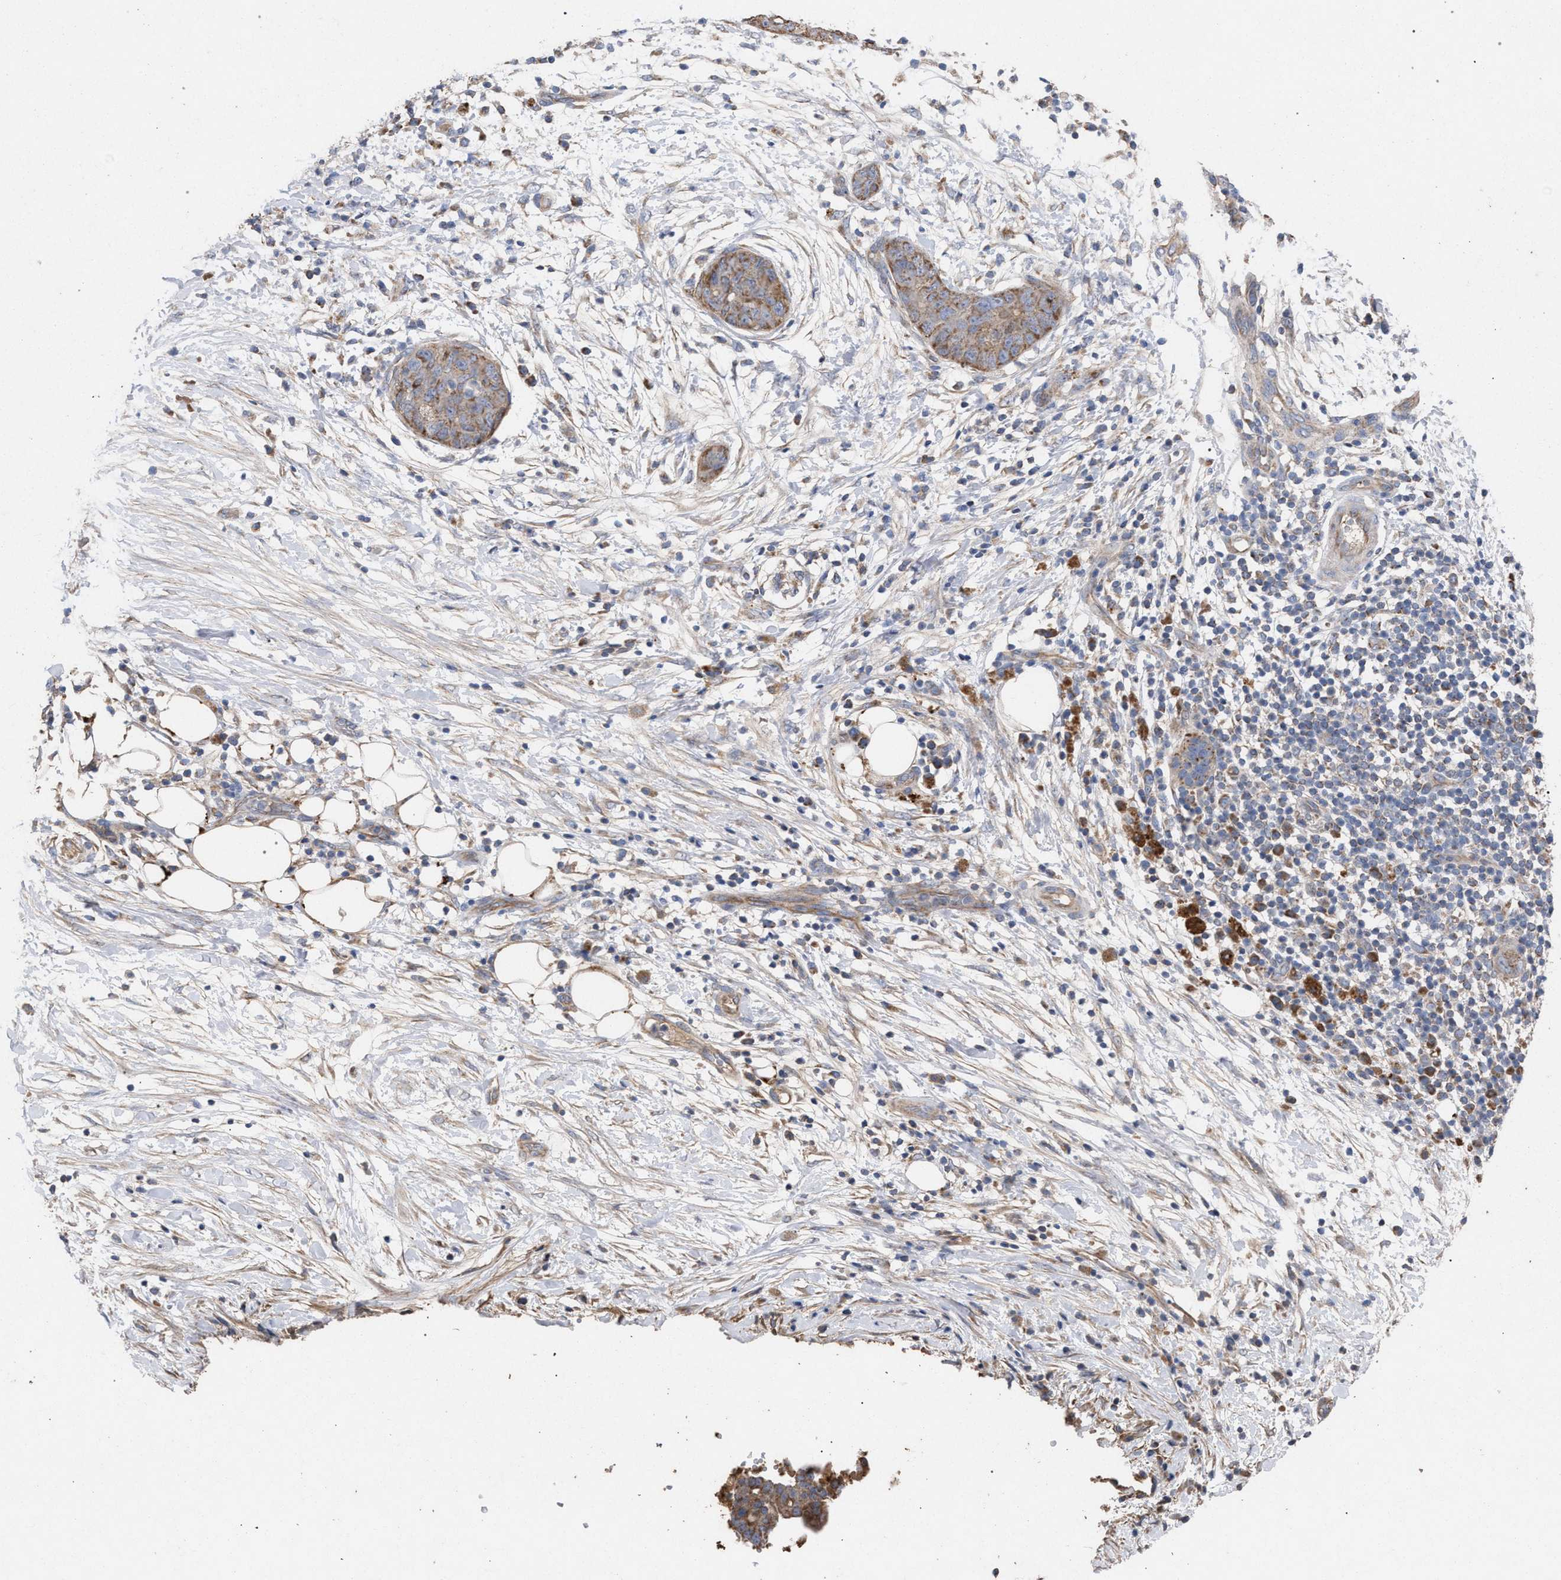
{"staining": {"intensity": "moderate", "quantity": "25%-75%", "location": "cytoplasmic/membranous"}, "tissue": "pancreatic cancer", "cell_type": "Tumor cells", "image_type": "cancer", "snomed": [{"axis": "morphology", "description": "Adenocarcinoma, NOS"}, {"axis": "topography", "description": "Pancreas"}], "caption": "Adenocarcinoma (pancreatic) stained for a protein (brown) displays moderate cytoplasmic/membranous positive positivity in approximately 25%-75% of tumor cells.", "gene": "BCL2L12", "patient": {"sex": "female", "age": 78}}